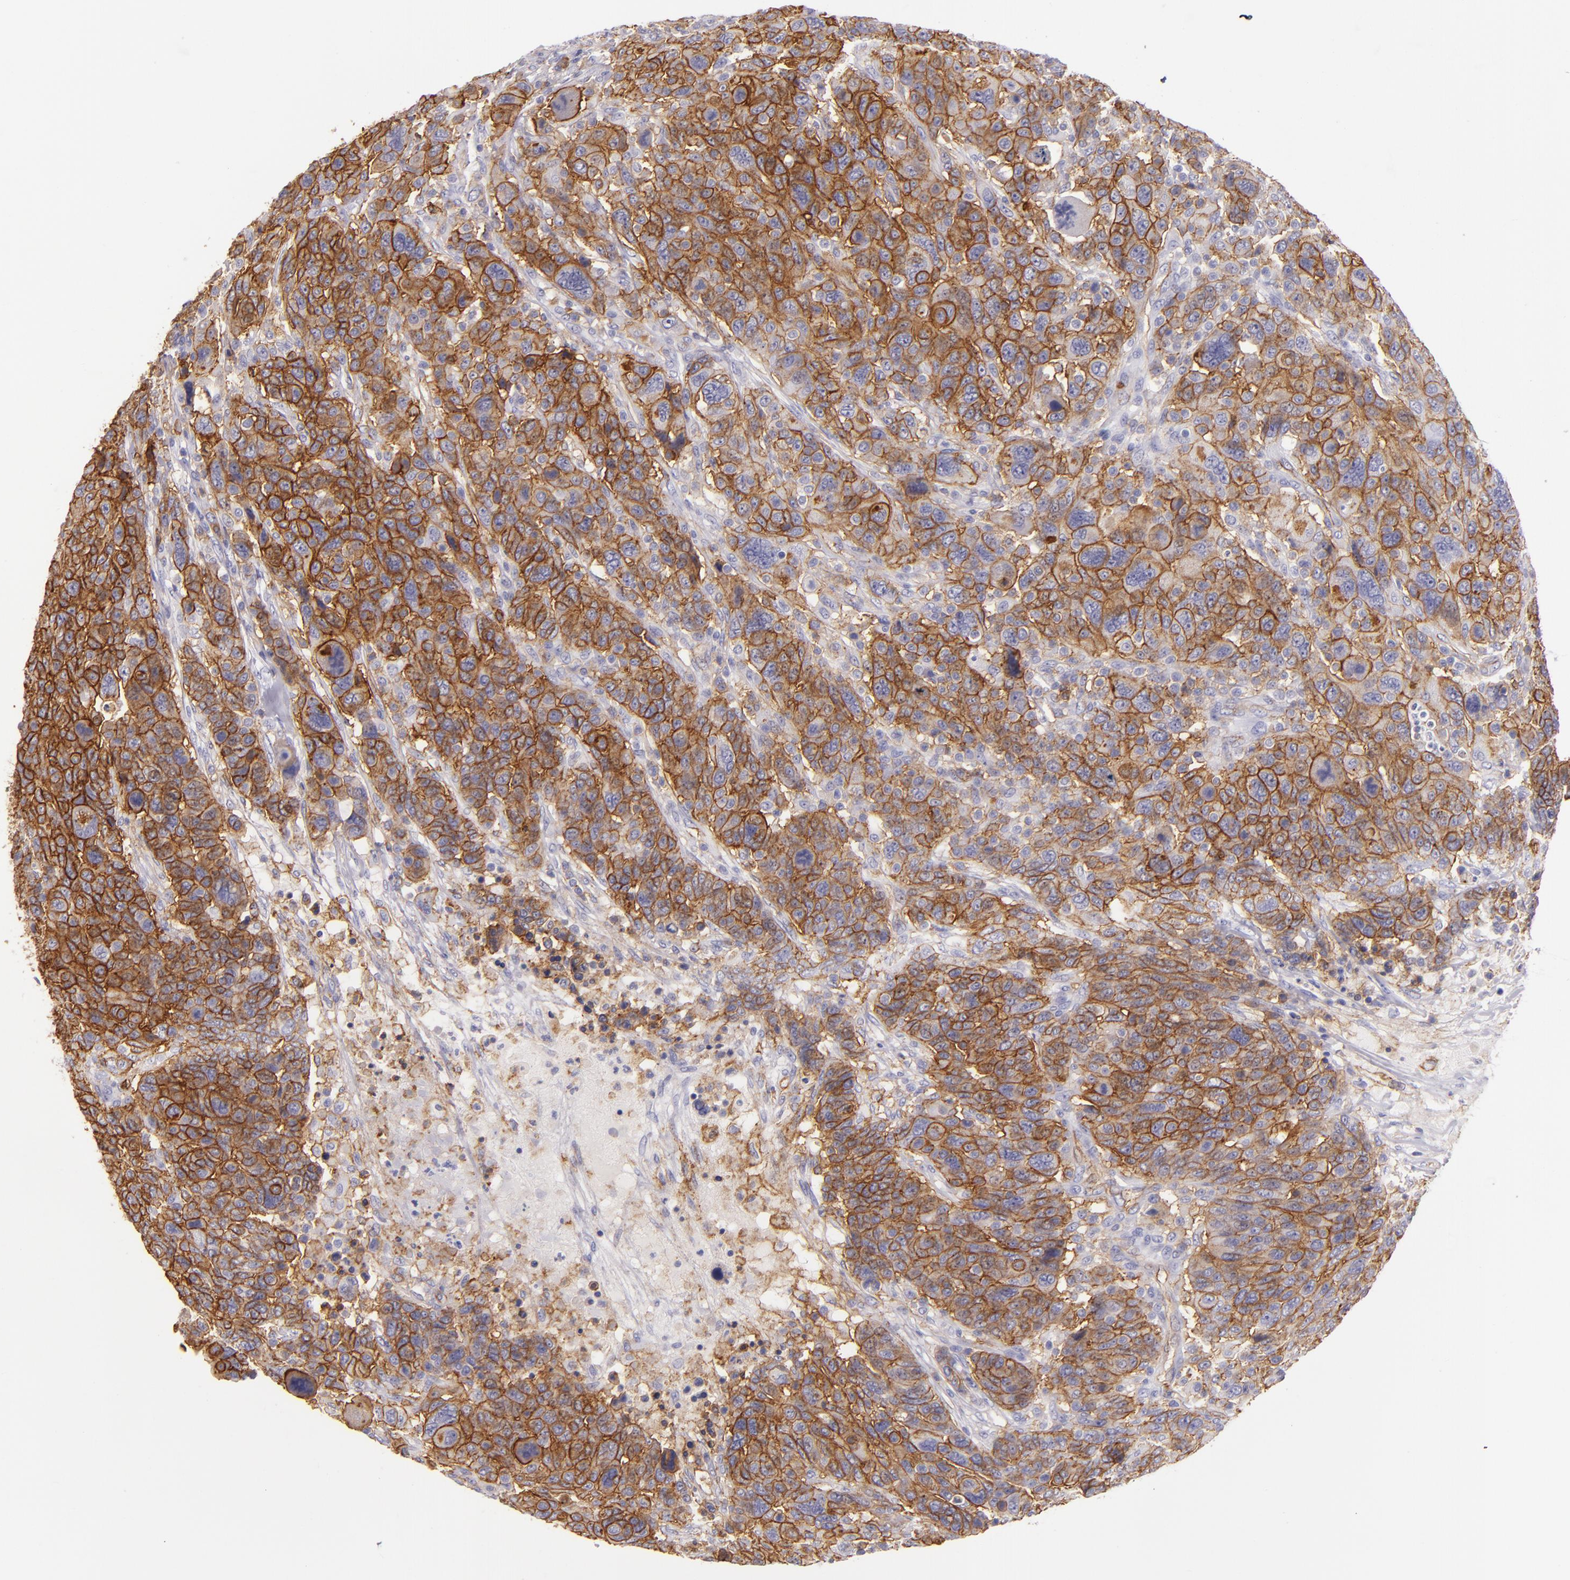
{"staining": {"intensity": "strong", "quantity": ">75%", "location": "cytoplasmic/membranous"}, "tissue": "breast cancer", "cell_type": "Tumor cells", "image_type": "cancer", "snomed": [{"axis": "morphology", "description": "Duct carcinoma"}, {"axis": "topography", "description": "Breast"}], "caption": "Brown immunohistochemical staining in human breast cancer shows strong cytoplasmic/membranous expression in approximately >75% of tumor cells. The protein of interest is shown in brown color, while the nuclei are stained blue.", "gene": "CD9", "patient": {"sex": "female", "age": 37}}